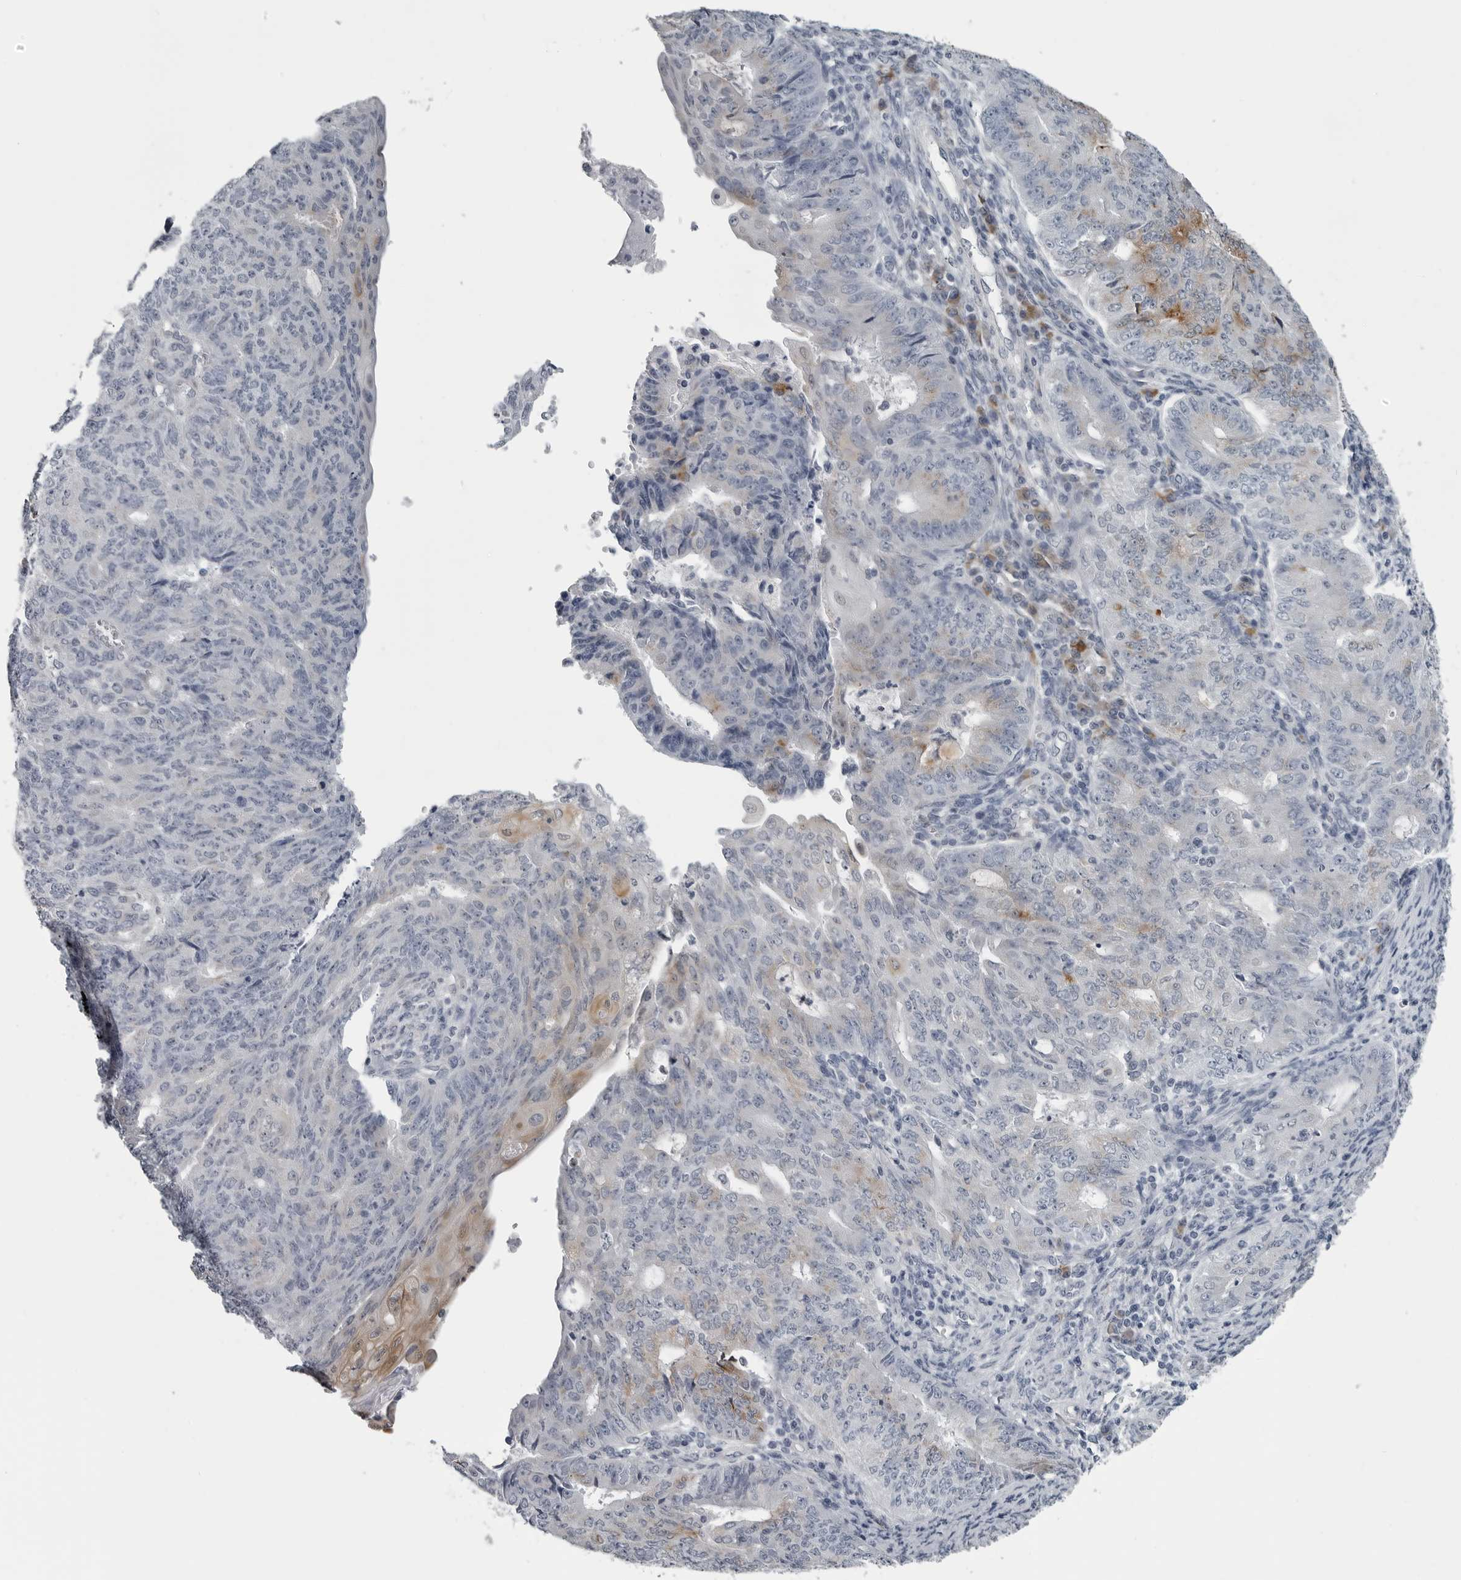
{"staining": {"intensity": "moderate", "quantity": "<25%", "location": "cytoplasmic/membranous"}, "tissue": "endometrial cancer", "cell_type": "Tumor cells", "image_type": "cancer", "snomed": [{"axis": "morphology", "description": "Adenocarcinoma, NOS"}, {"axis": "topography", "description": "Endometrium"}], "caption": "A brown stain shows moderate cytoplasmic/membranous staining of a protein in human endometrial adenocarcinoma tumor cells.", "gene": "MYOC", "patient": {"sex": "female", "age": 32}}